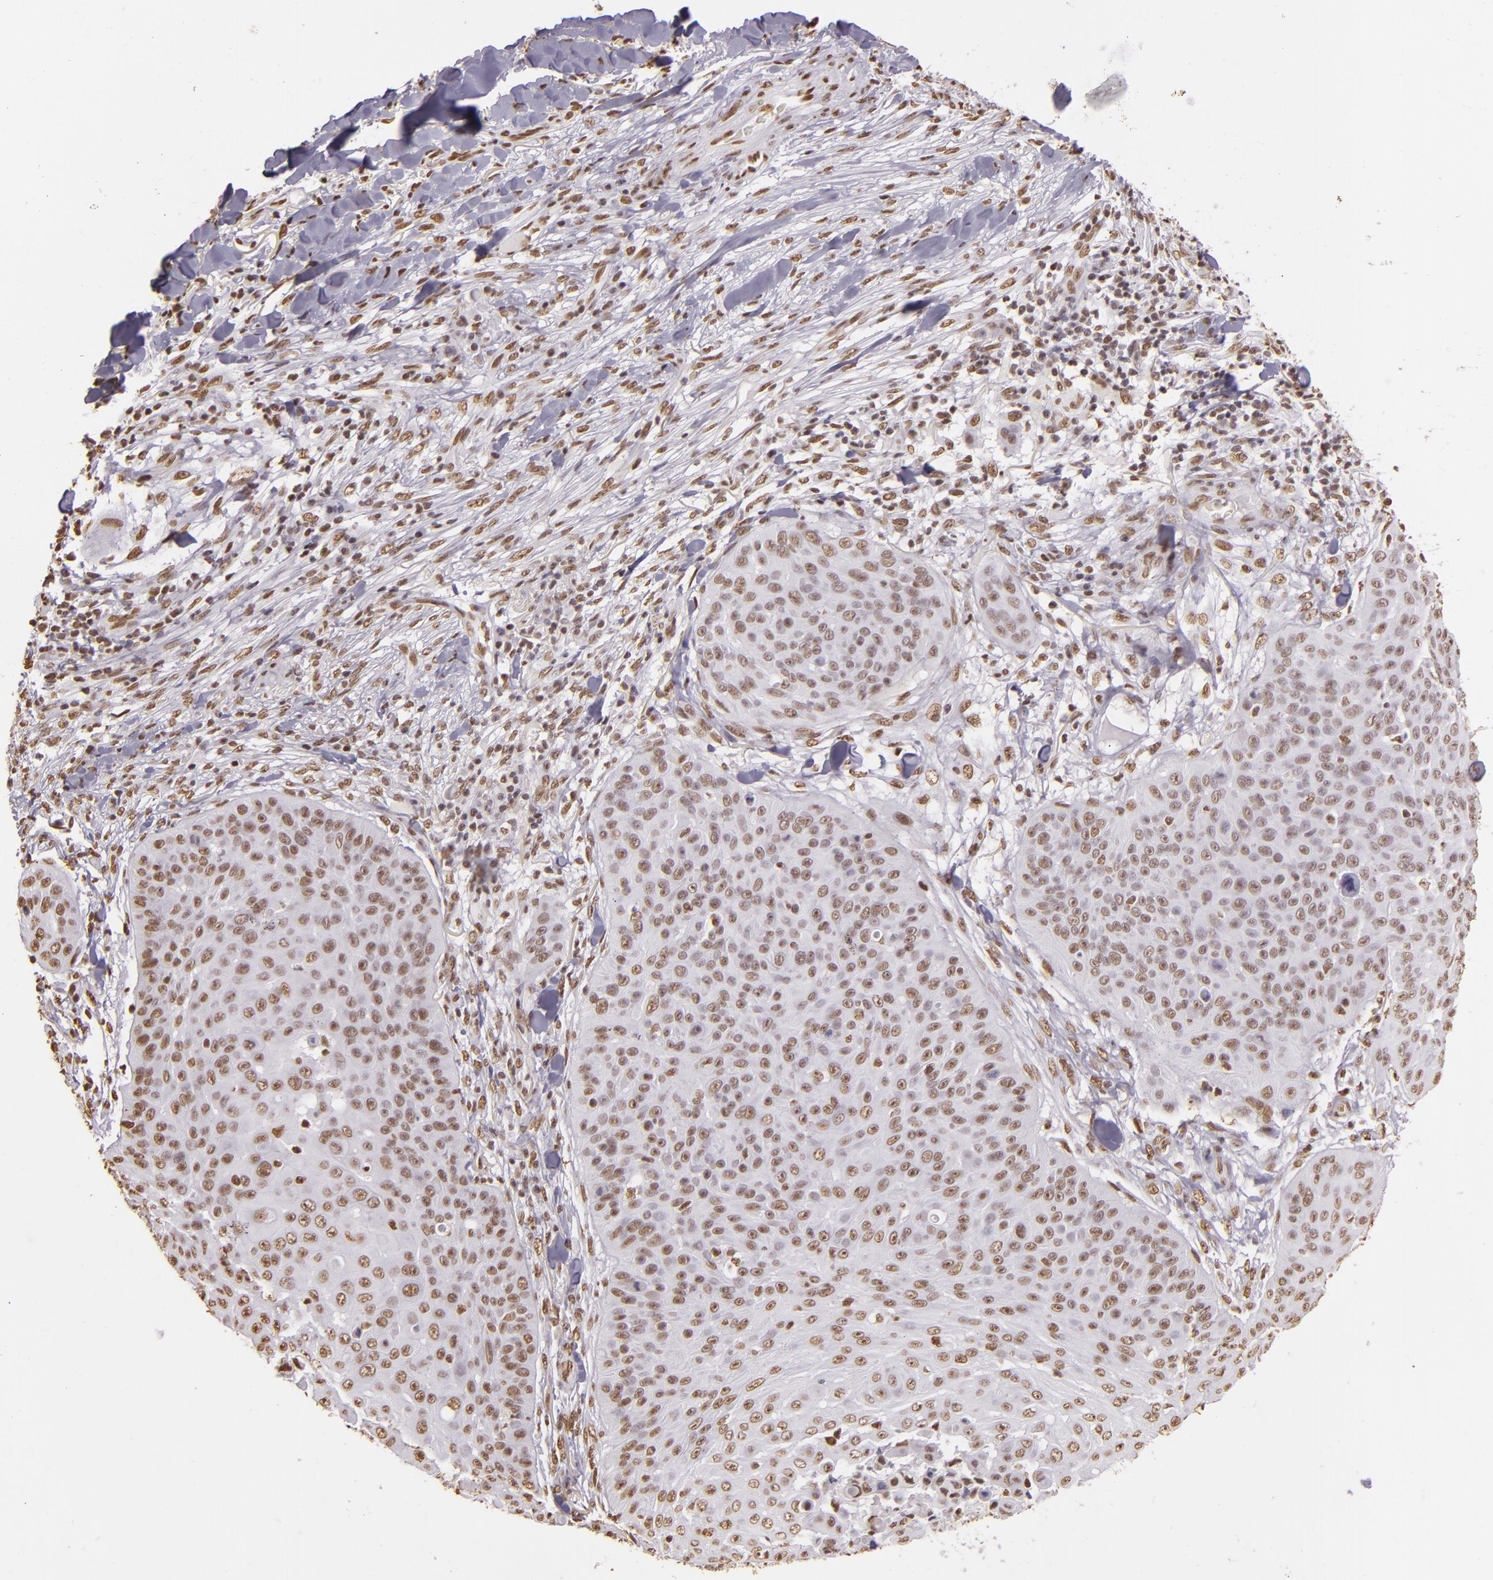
{"staining": {"intensity": "weak", "quantity": ">75%", "location": "nuclear"}, "tissue": "skin cancer", "cell_type": "Tumor cells", "image_type": "cancer", "snomed": [{"axis": "morphology", "description": "Squamous cell carcinoma, NOS"}, {"axis": "topography", "description": "Skin"}], "caption": "The immunohistochemical stain labels weak nuclear staining in tumor cells of squamous cell carcinoma (skin) tissue. (DAB IHC with brightfield microscopy, high magnification).", "gene": "PAPOLA", "patient": {"sex": "male", "age": 82}}